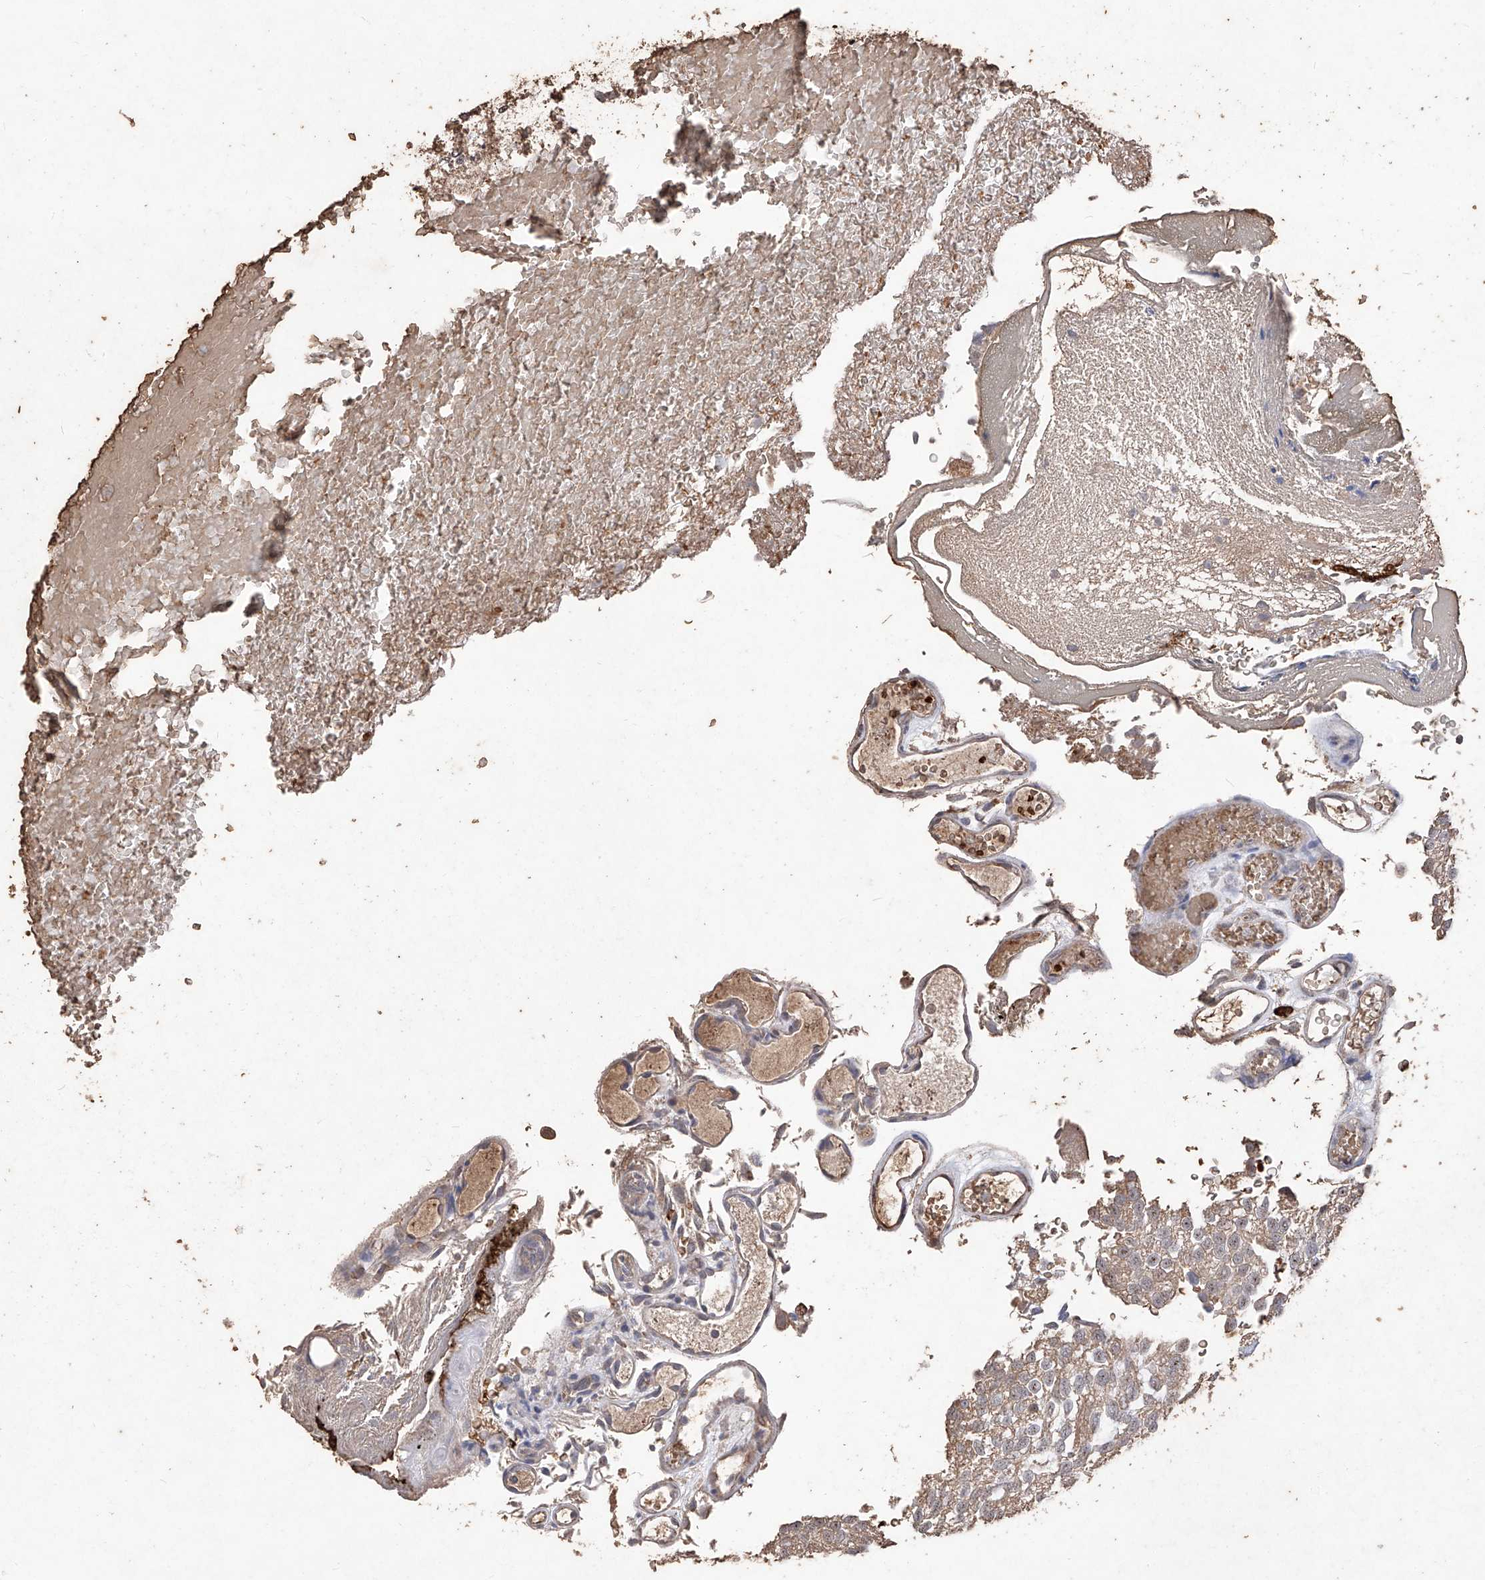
{"staining": {"intensity": "weak", "quantity": ">75%", "location": "cytoplasmic/membranous"}, "tissue": "urothelial cancer", "cell_type": "Tumor cells", "image_type": "cancer", "snomed": [{"axis": "morphology", "description": "Urothelial carcinoma, Low grade"}, {"axis": "topography", "description": "Urinary bladder"}], "caption": "Immunohistochemistry (IHC) of low-grade urothelial carcinoma demonstrates low levels of weak cytoplasmic/membranous positivity in approximately >75% of tumor cells.", "gene": "EML1", "patient": {"sex": "male", "age": 78}}